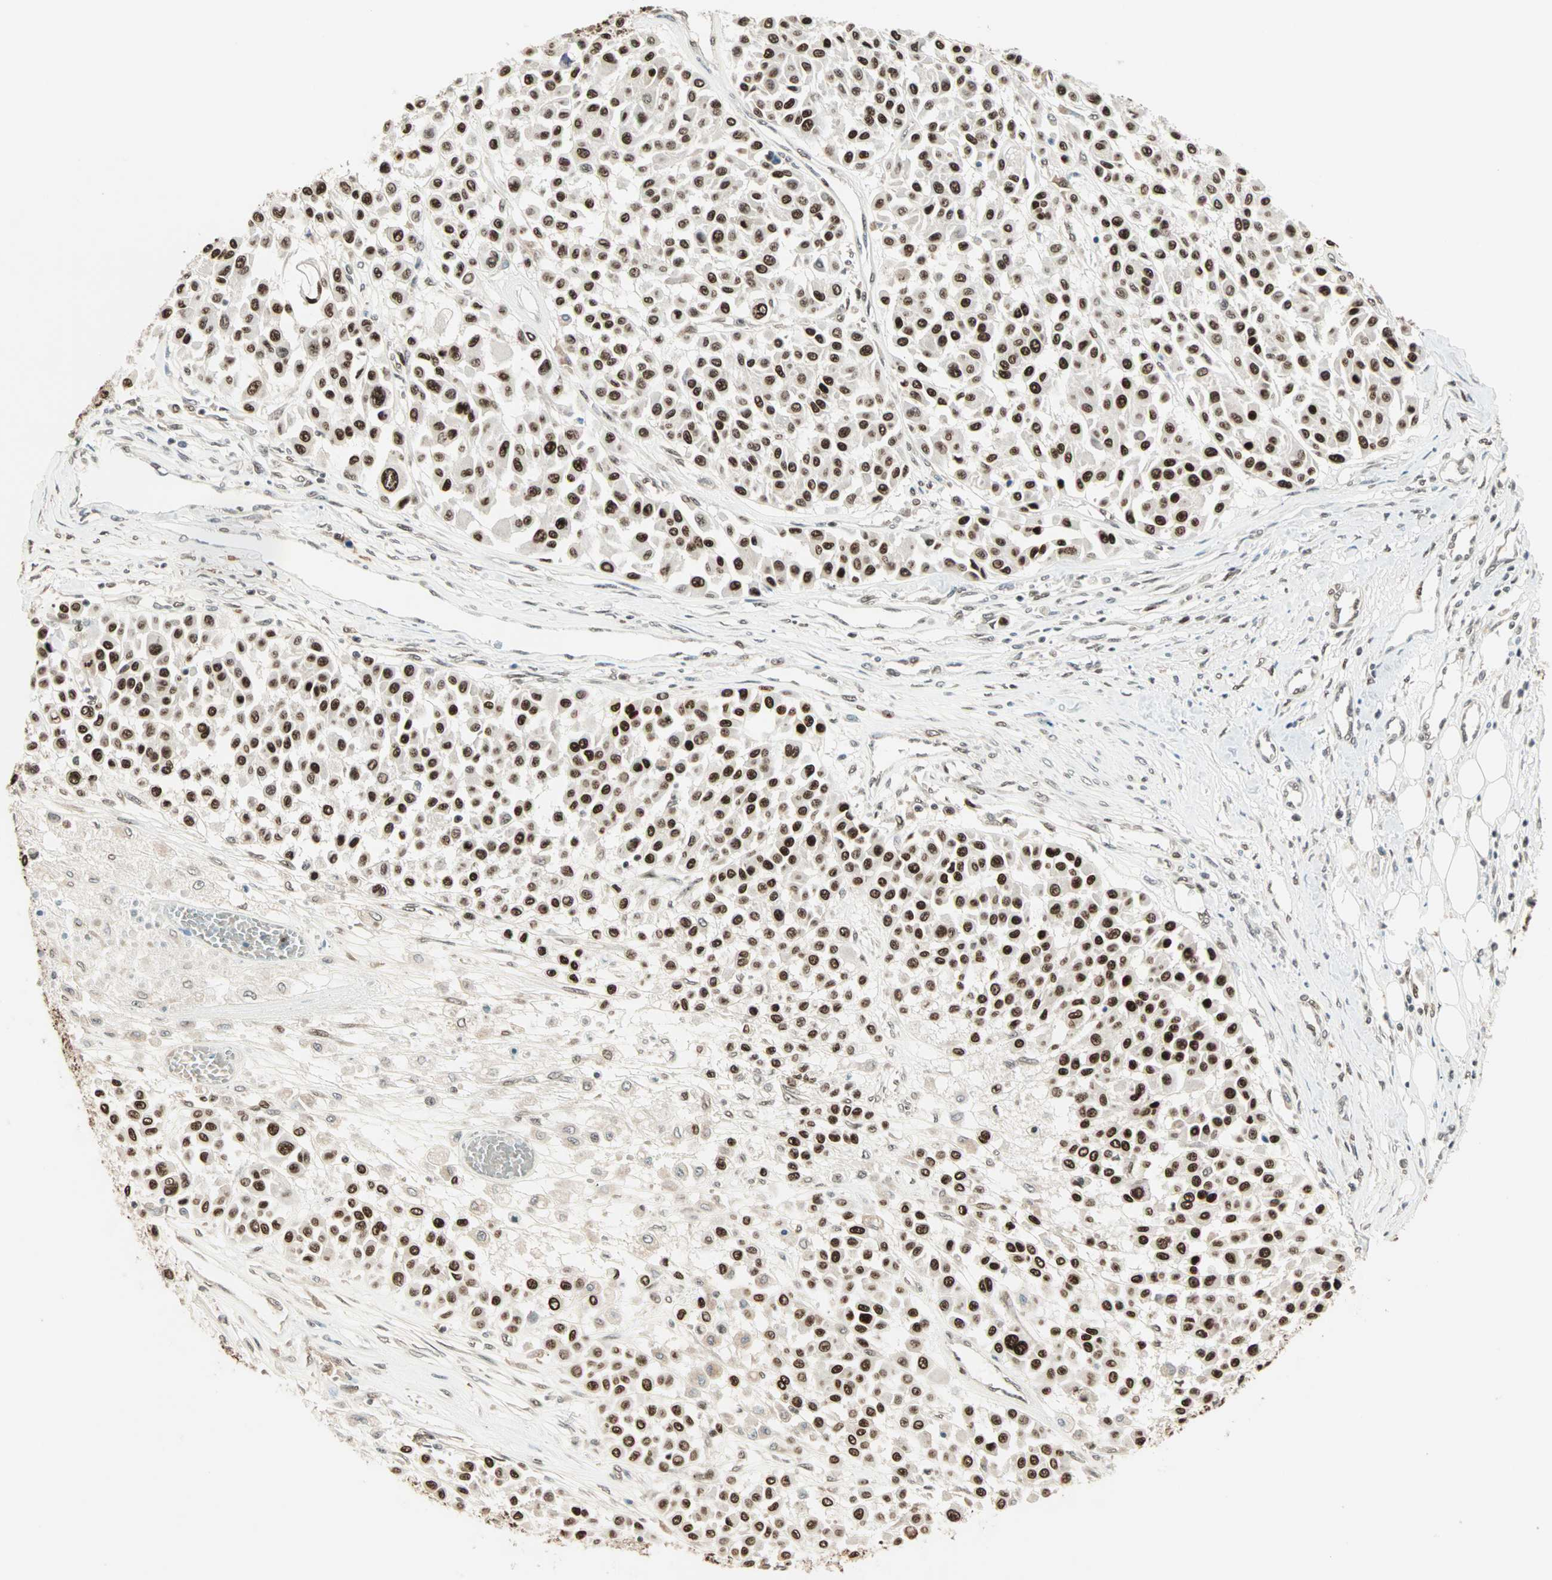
{"staining": {"intensity": "strong", "quantity": ">75%", "location": "nuclear"}, "tissue": "melanoma", "cell_type": "Tumor cells", "image_type": "cancer", "snomed": [{"axis": "morphology", "description": "Malignant melanoma, Metastatic site"}, {"axis": "topography", "description": "Soft tissue"}], "caption": "This is an image of immunohistochemistry staining of melanoma, which shows strong positivity in the nuclear of tumor cells.", "gene": "MDC1", "patient": {"sex": "male", "age": 41}}